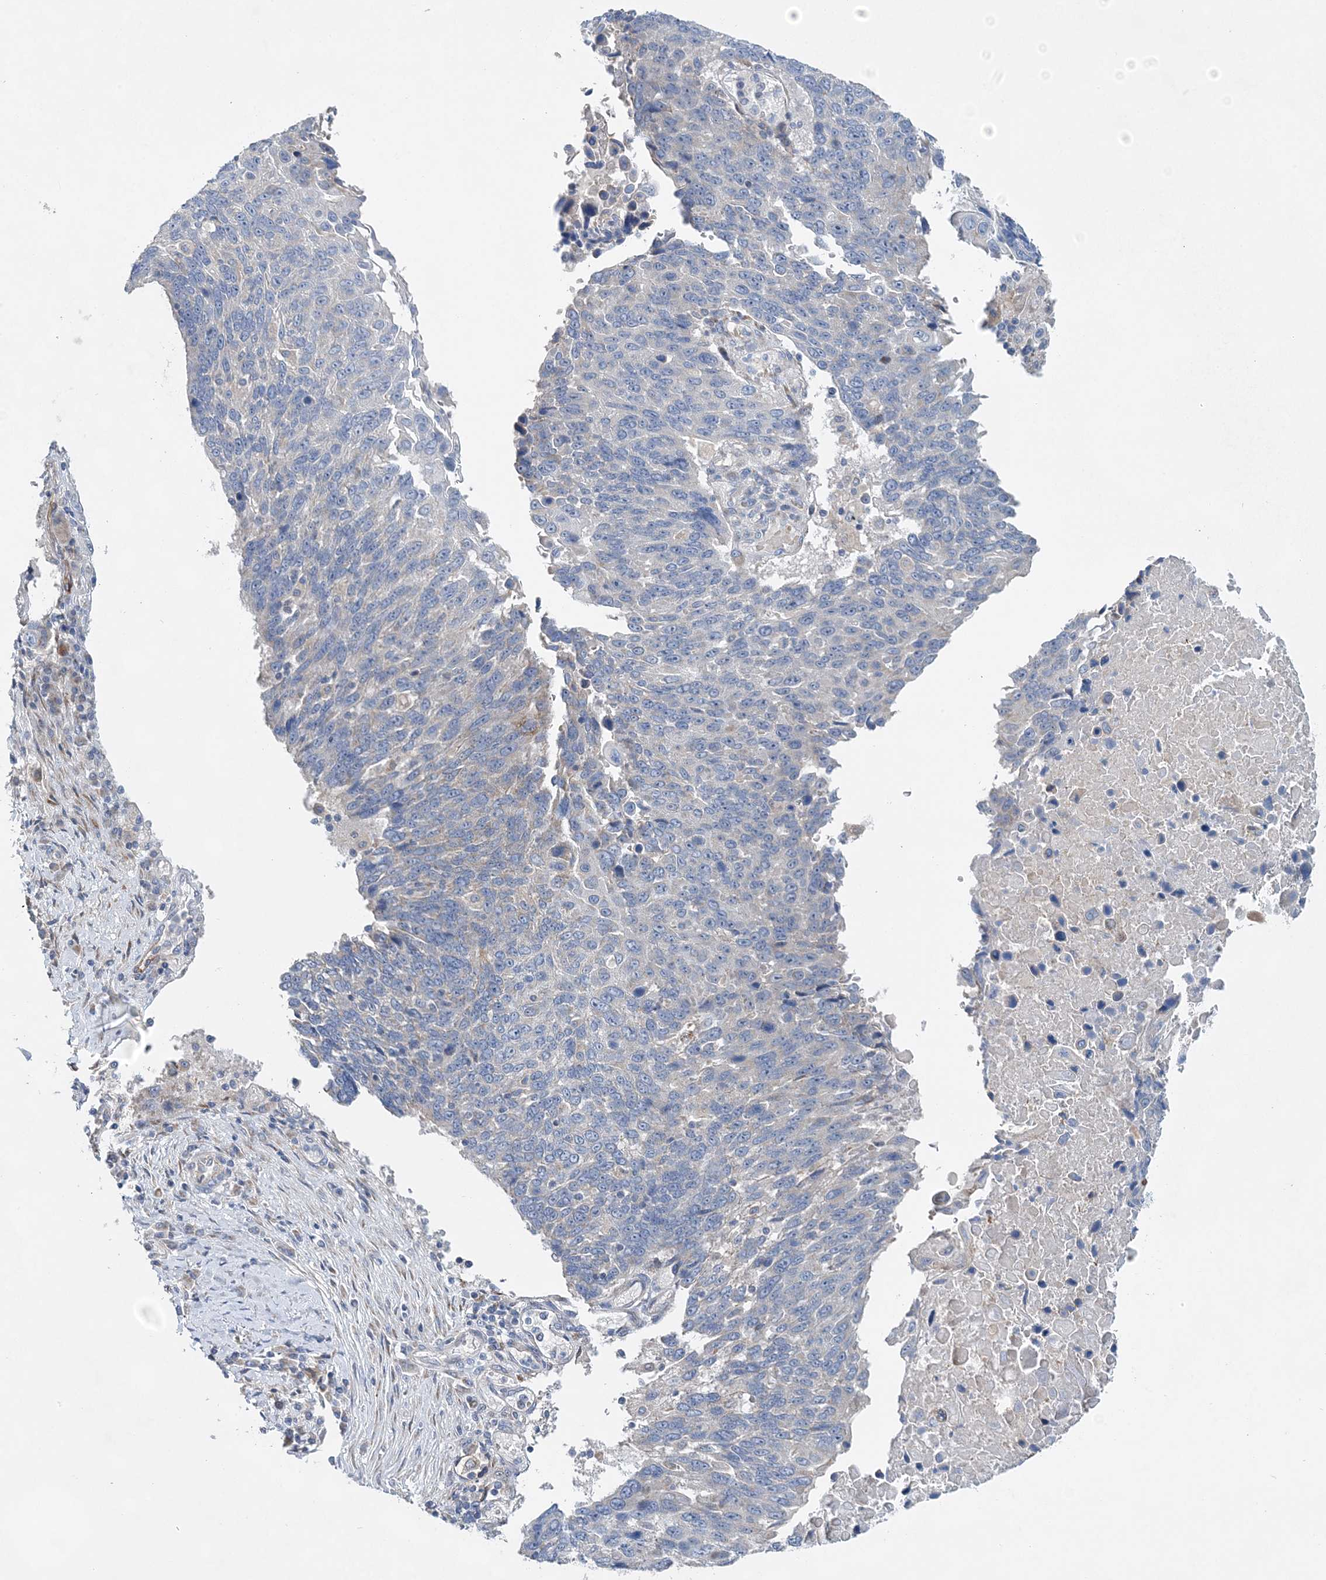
{"staining": {"intensity": "negative", "quantity": "none", "location": "none"}, "tissue": "lung cancer", "cell_type": "Tumor cells", "image_type": "cancer", "snomed": [{"axis": "morphology", "description": "Squamous cell carcinoma, NOS"}, {"axis": "topography", "description": "Lung"}], "caption": "A photomicrograph of lung squamous cell carcinoma stained for a protein exhibits no brown staining in tumor cells. The staining was performed using DAB (3,3'-diaminobenzidine) to visualize the protein expression in brown, while the nuclei were stained in blue with hematoxylin (Magnification: 20x).", "gene": "TRAPPC13", "patient": {"sex": "male", "age": 66}}